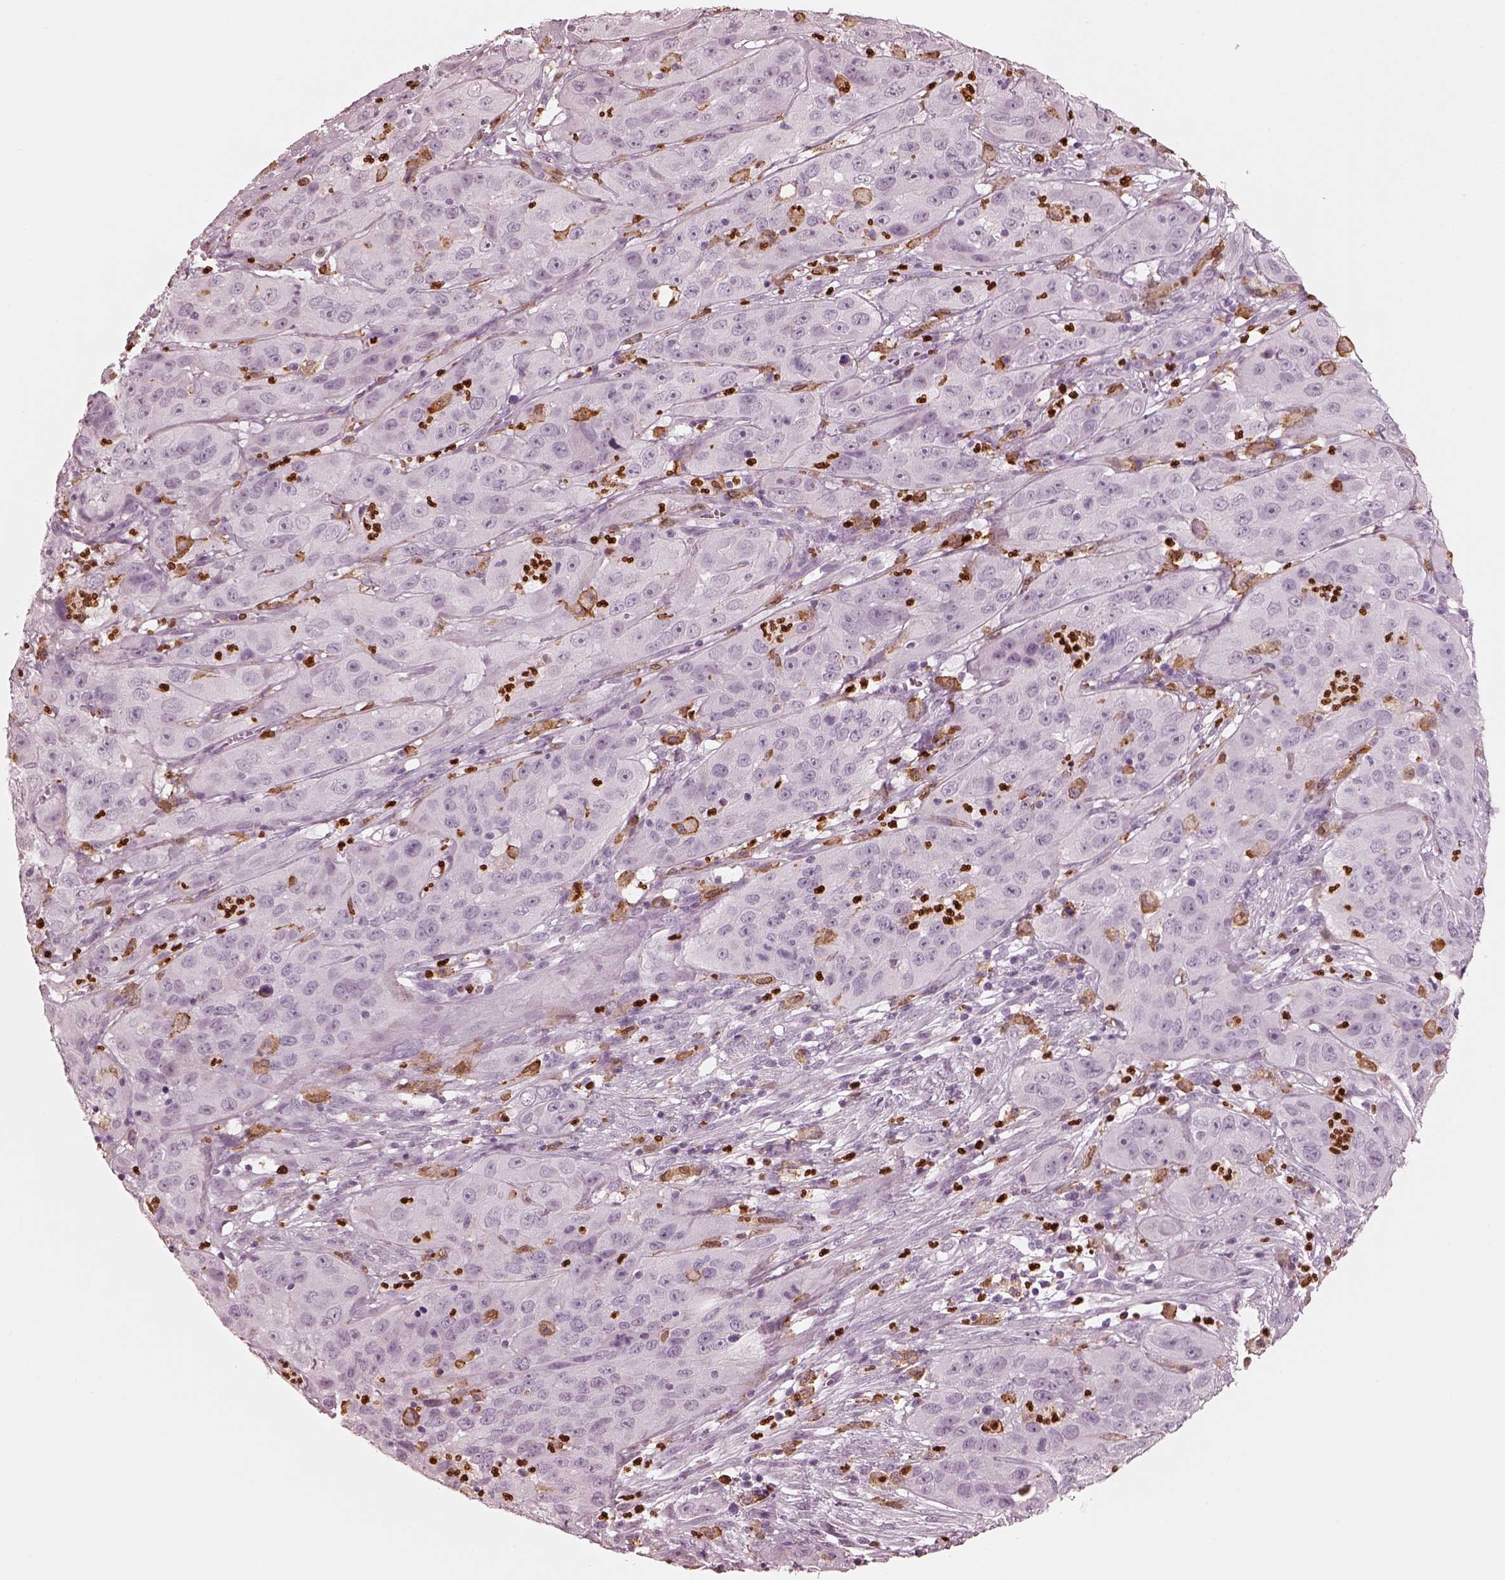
{"staining": {"intensity": "negative", "quantity": "none", "location": "none"}, "tissue": "cervical cancer", "cell_type": "Tumor cells", "image_type": "cancer", "snomed": [{"axis": "morphology", "description": "Squamous cell carcinoma, NOS"}, {"axis": "topography", "description": "Cervix"}], "caption": "Image shows no significant protein staining in tumor cells of cervical cancer.", "gene": "ALOX5", "patient": {"sex": "female", "age": 32}}